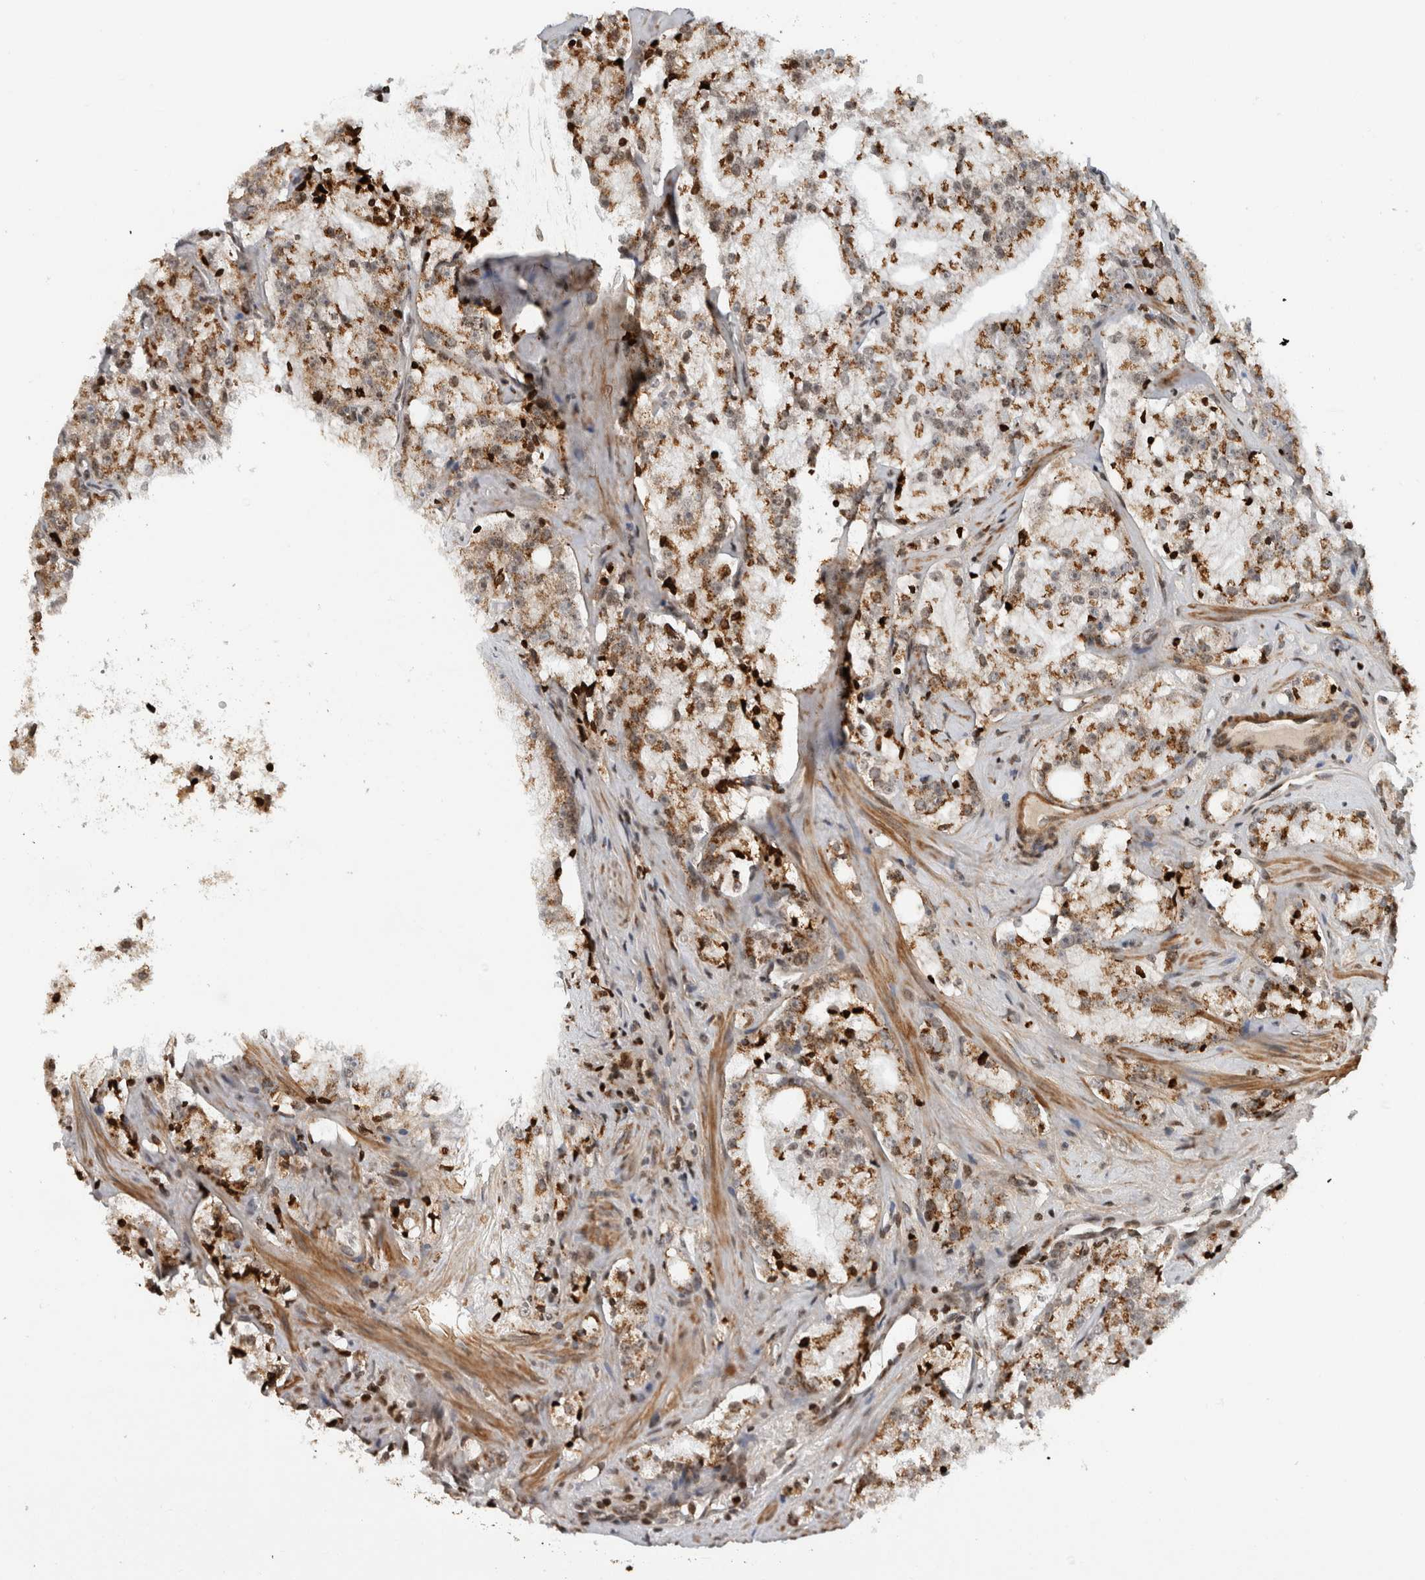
{"staining": {"intensity": "moderate", "quantity": ">75%", "location": "cytoplasmic/membranous"}, "tissue": "prostate cancer", "cell_type": "Tumor cells", "image_type": "cancer", "snomed": [{"axis": "morphology", "description": "Adenocarcinoma, High grade"}, {"axis": "topography", "description": "Prostate"}], "caption": "Prostate high-grade adenocarcinoma stained with a protein marker displays moderate staining in tumor cells.", "gene": "GINS4", "patient": {"sex": "male", "age": 64}}